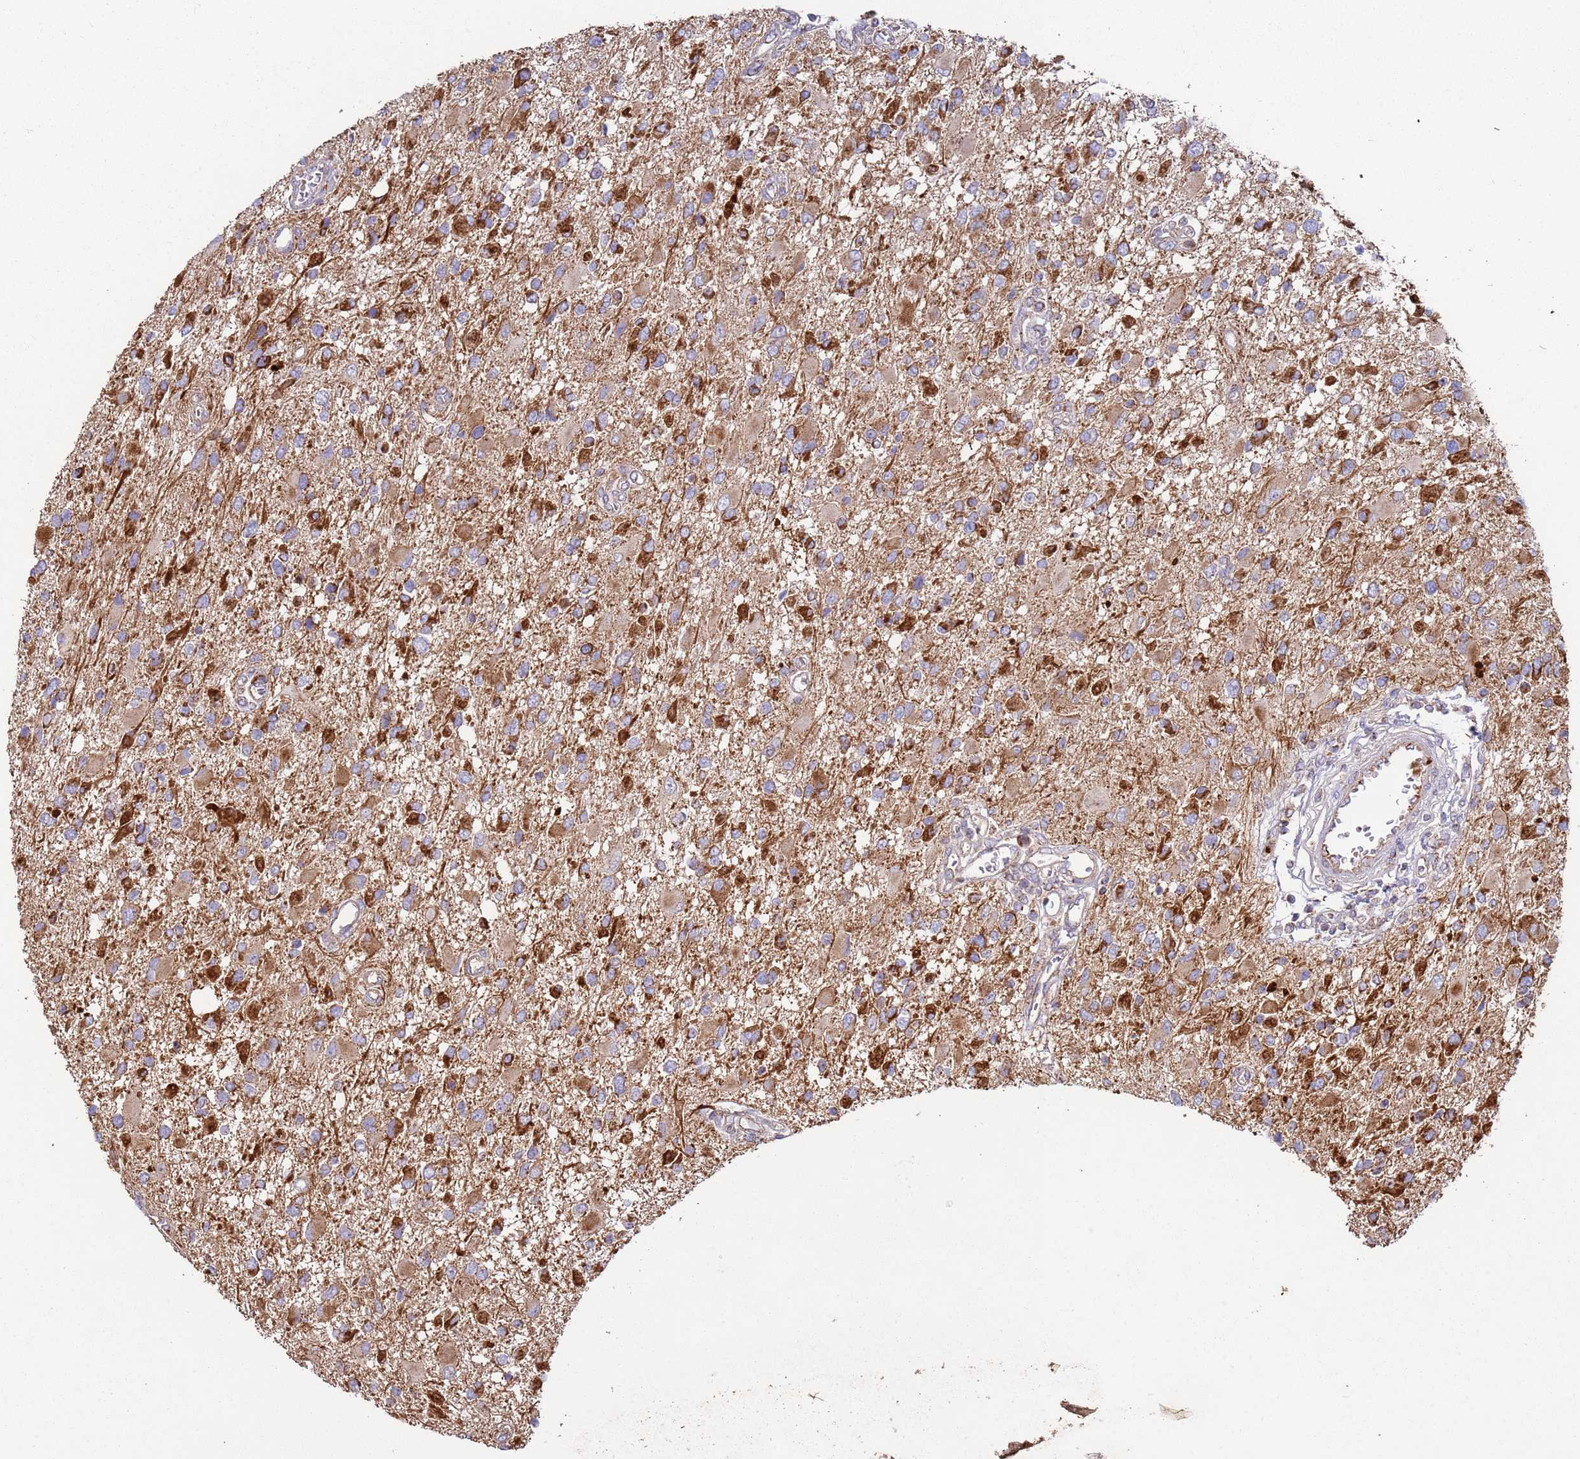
{"staining": {"intensity": "moderate", "quantity": "25%-75%", "location": "cytoplasmic/membranous"}, "tissue": "glioma", "cell_type": "Tumor cells", "image_type": "cancer", "snomed": [{"axis": "morphology", "description": "Glioma, malignant, High grade"}, {"axis": "topography", "description": "Brain"}], "caption": "Immunohistochemistry of human malignant high-grade glioma demonstrates medium levels of moderate cytoplasmic/membranous positivity in about 25%-75% of tumor cells. Nuclei are stained in blue.", "gene": "FBXO33", "patient": {"sex": "male", "age": 53}}